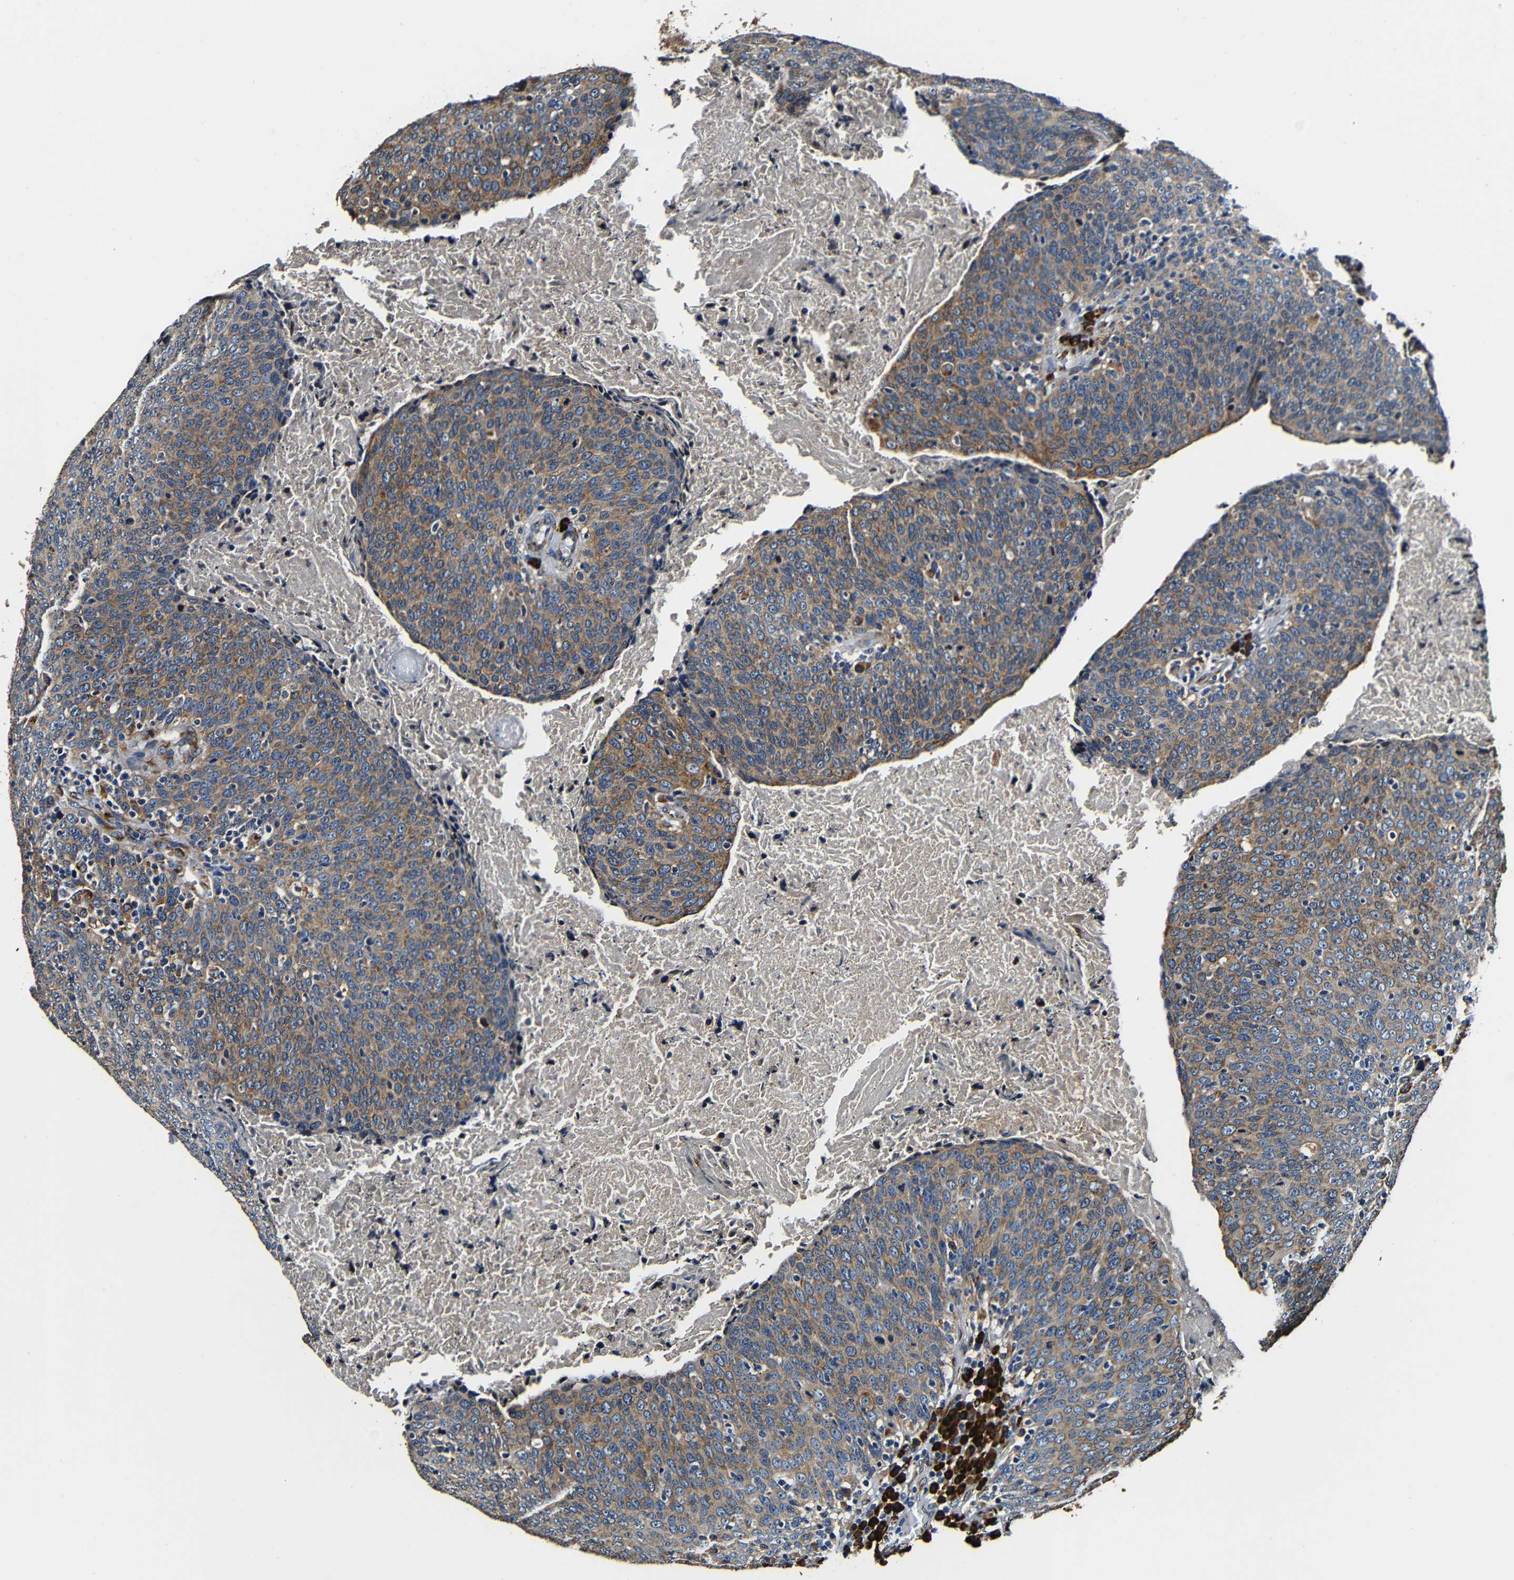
{"staining": {"intensity": "moderate", "quantity": ">75%", "location": "cytoplasmic/membranous"}, "tissue": "head and neck cancer", "cell_type": "Tumor cells", "image_type": "cancer", "snomed": [{"axis": "morphology", "description": "Squamous cell carcinoma, NOS"}, {"axis": "morphology", "description": "Squamous cell carcinoma, metastatic, NOS"}, {"axis": "topography", "description": "Lymph node"}, {"axis": "topography", "description": "Head-Neck"}], "caption": "A micrograph of human squamous cell carcinoma (head and neck) stained for a protein displays moderate cytoplasmic/membranous brown staining in tumor cells.", "gene": "RRBP1", "patient": {"sex": "male", "age": 62}}